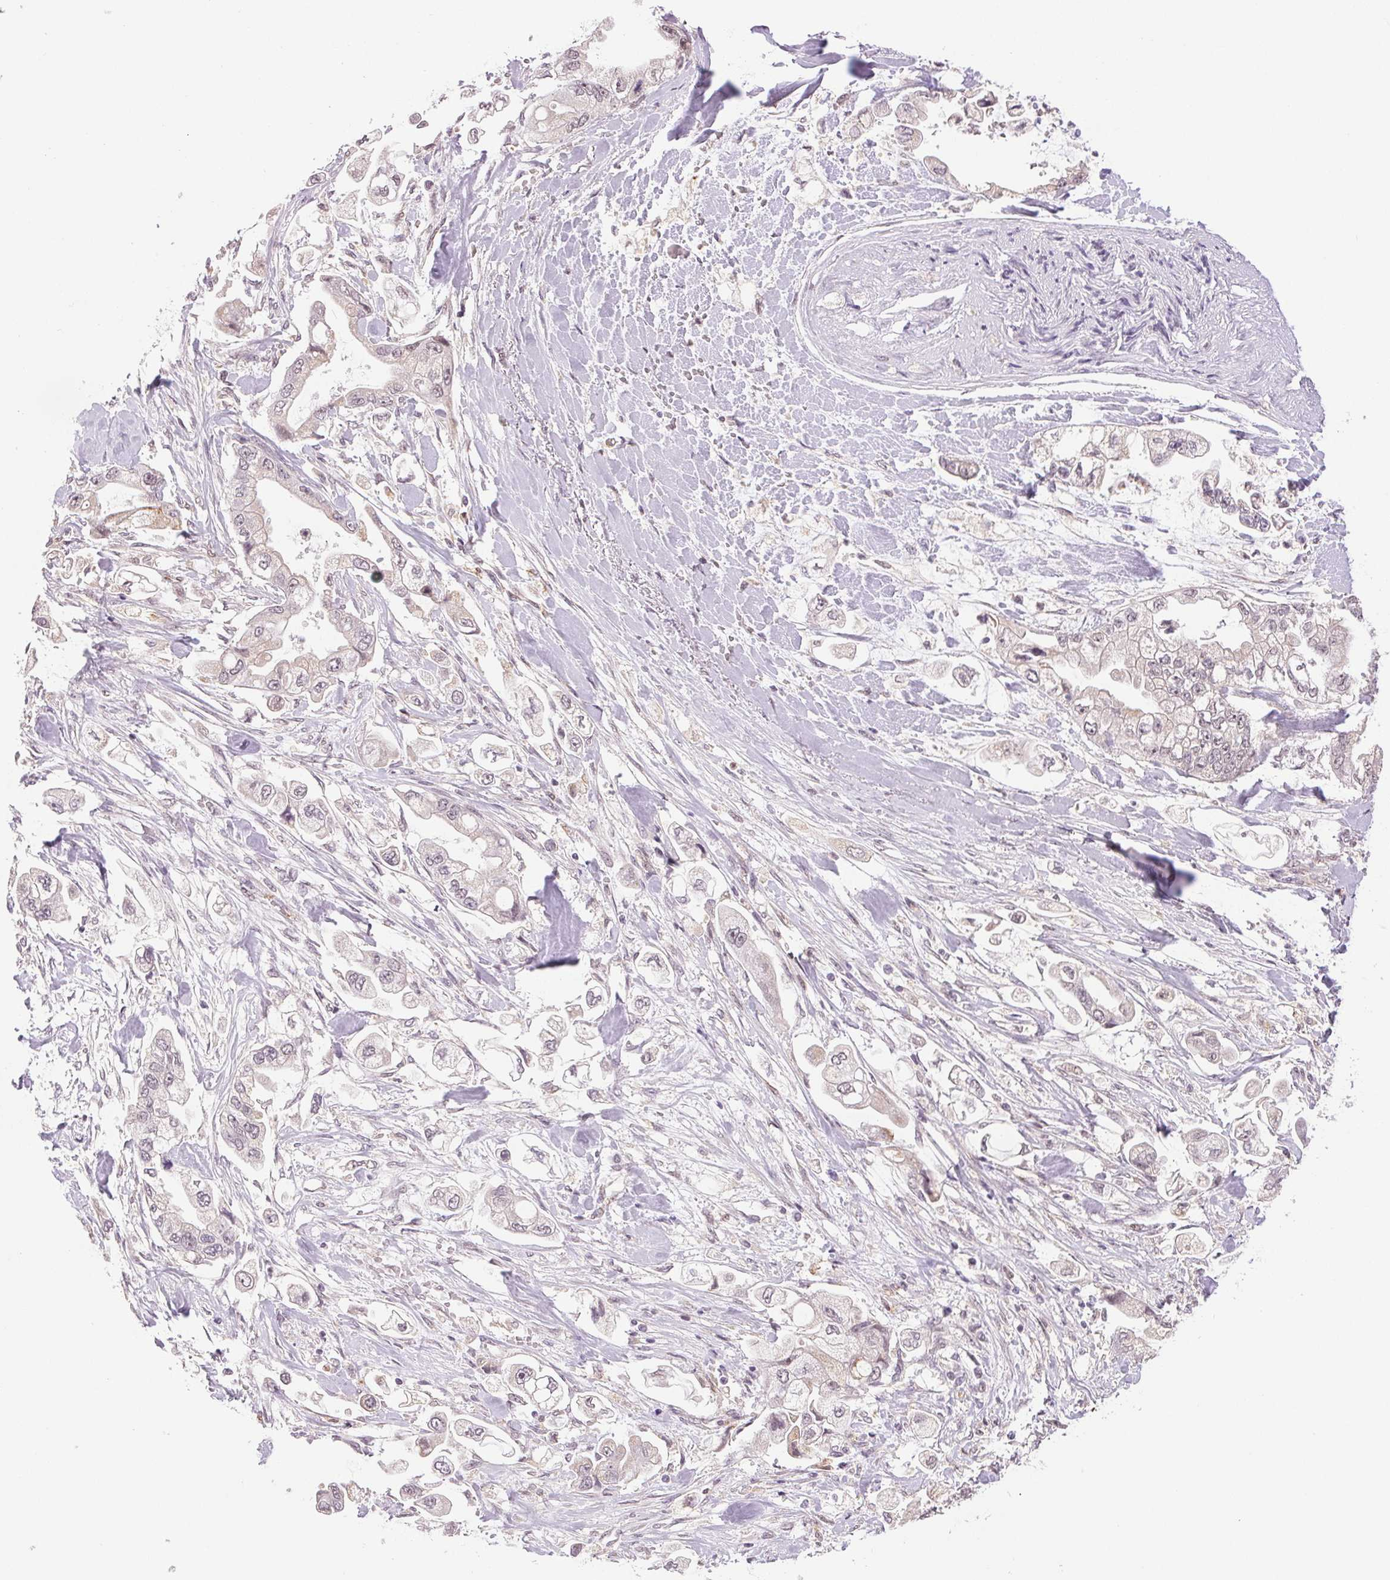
{"staining": {"intensity": "negative", "quantity": "none", "location": "none"}, "tissue": "stomach cancer", "cell_type": "Tumor cells", "image_type": "cancer", "snomed": [{"axis": "morphology", "description": "Adenocarcinoma, NOS"}, {"axis": "topography", "description": "Stomach"}], "caption": "This is an immunohistochemistry image of human adenocarcinoma (stomach). There is no positivity in tumor cells.", "gene": "GRHL3", "patient": {"sex": "male", "age": 62}}